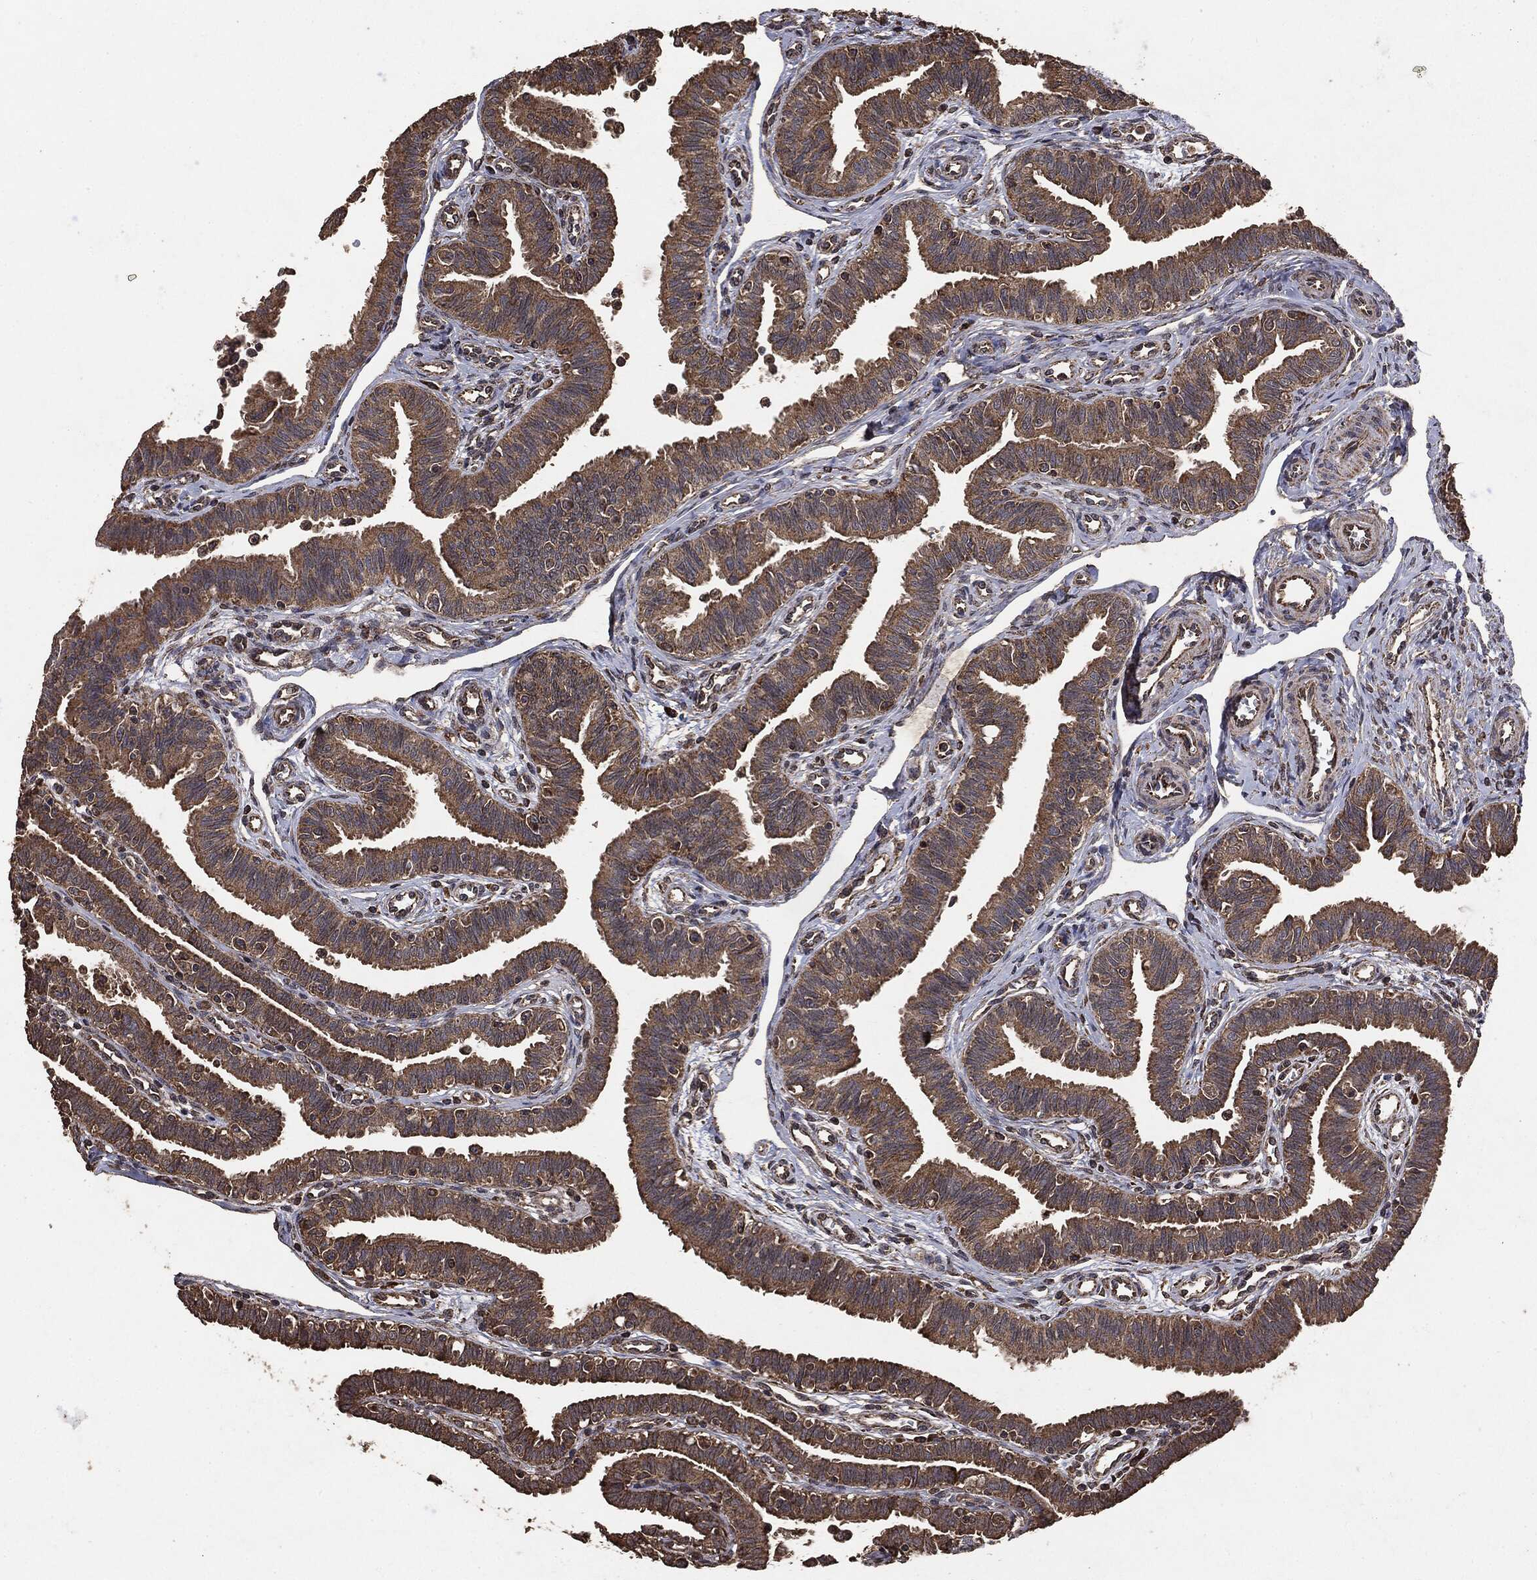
{"staining": {"intensity": "moderate", "quantity": ">75%", "location": "cytoplasmic/membranous"}, "tissue": "fallopian tube", "cell_type": "Glandular cells", "image_type": "normal", "snomed": [{"axis": "morphology", "description": "Normal tissue, NOS"}, {"axis": "topography", "description": "Fallopian tube"}], "caption": "IHC image of unremarkable fallopian tube: human fallopian tube stained using immunohistochemistry exhibits medium levels of moderate protein expression localized specifically in the cytoplasmic/membranous of glandular cells, appearing as a cytoplasmic/membranous brown color.", "gene": "MTOR", "patient": {"sex": "female", "age": 36}}